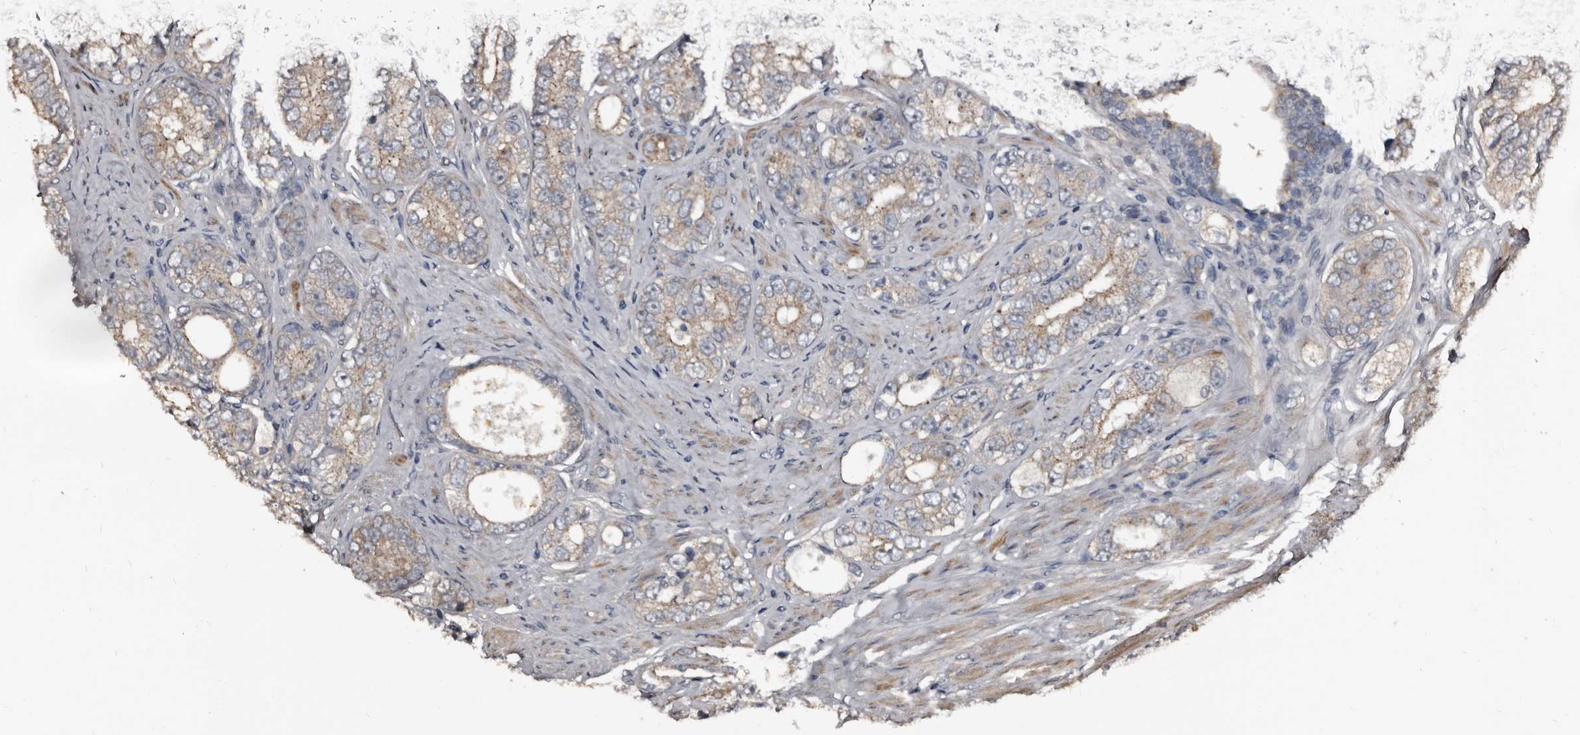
{"staining": {"intensity": "weak", "quantity": "25%-75%", "location": "cytoplasmic/membranous"}, "tissue": "prostate cancer", "cell_type": "Tumor cells", "image_type": "cancer", "snomed": [{"axis": "morphology", "description": "Adenocarcinoma, High grade"}, {"axis": "topography", "description": "Prostate"}], "caption": "Approximately 25%-75% of tumor cells in human high-grade adenocarcinoma (prostate) demonstrate weak cytoplasmic/membranous protein positivity as visualized by brown immunohistochemical staining.", "gene": "DHPS", "patient": {"sex": "male", "age": 56}}